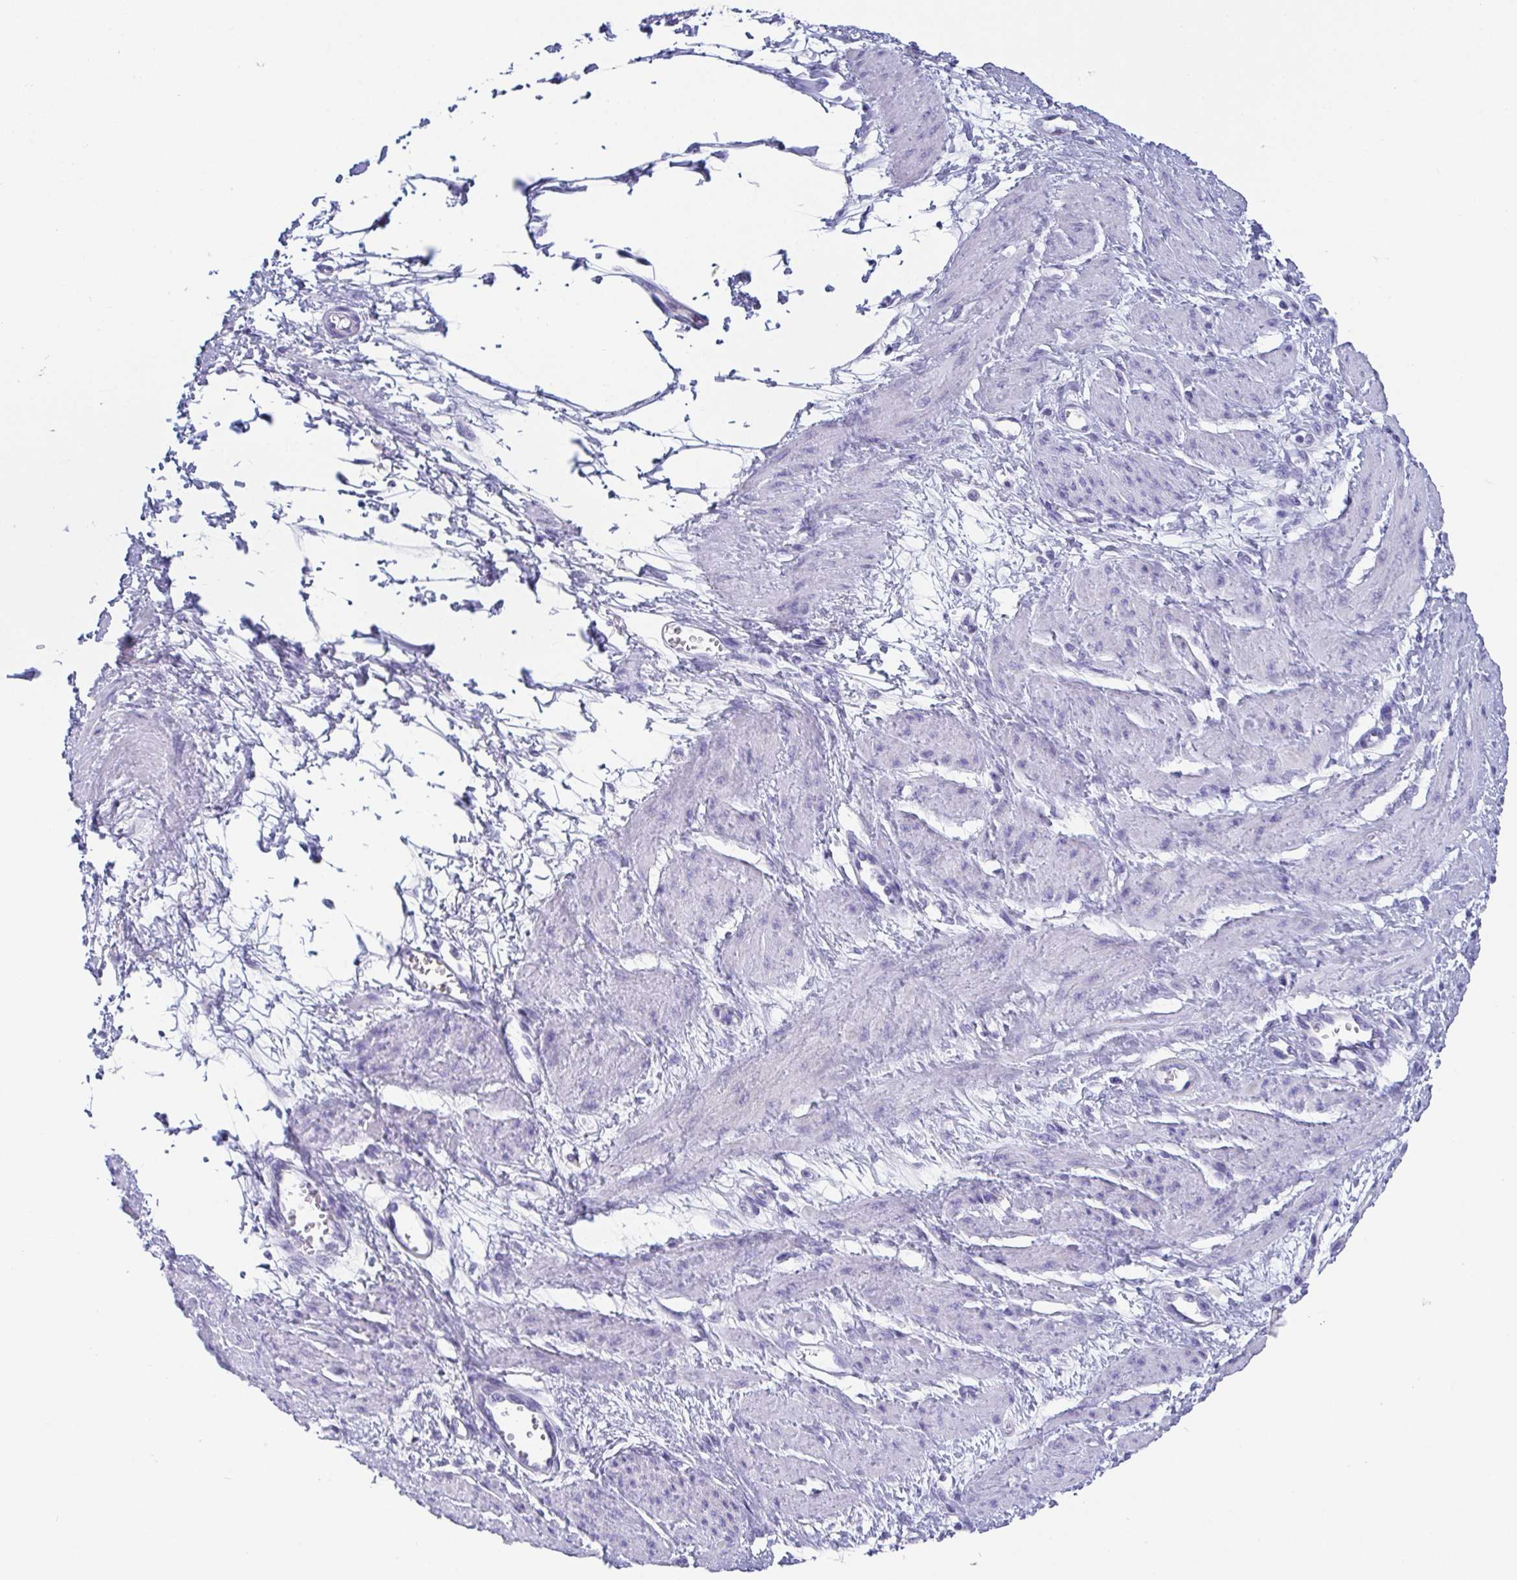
{"staining": {"intensity": "negative", "quantity": "none", "location": "none"}, "tissue": "smooth muscle", "cell_type": "Smooth muscle cells", "image_type": "normal", "snomed": [{"axis": "morphology", "description": "Normal tissue, NOS"}, {"axis": "topography", "description": "Smooth muscle"}, {"axis": "topography", "description": "Uterus"}], "caption": "Smooth muscle was stained to show a protein in brown. There is no significant expression in smooth muscle cells. Brightfield microscopy of immunohistochemistry (IHC) stained with DAB (3,3'-diaminobenzidine) (brown) and hematoxylin (blue), captured at high magnification.", "gene": "SCGN", "patient": {"sex": "female", "age": 39}}